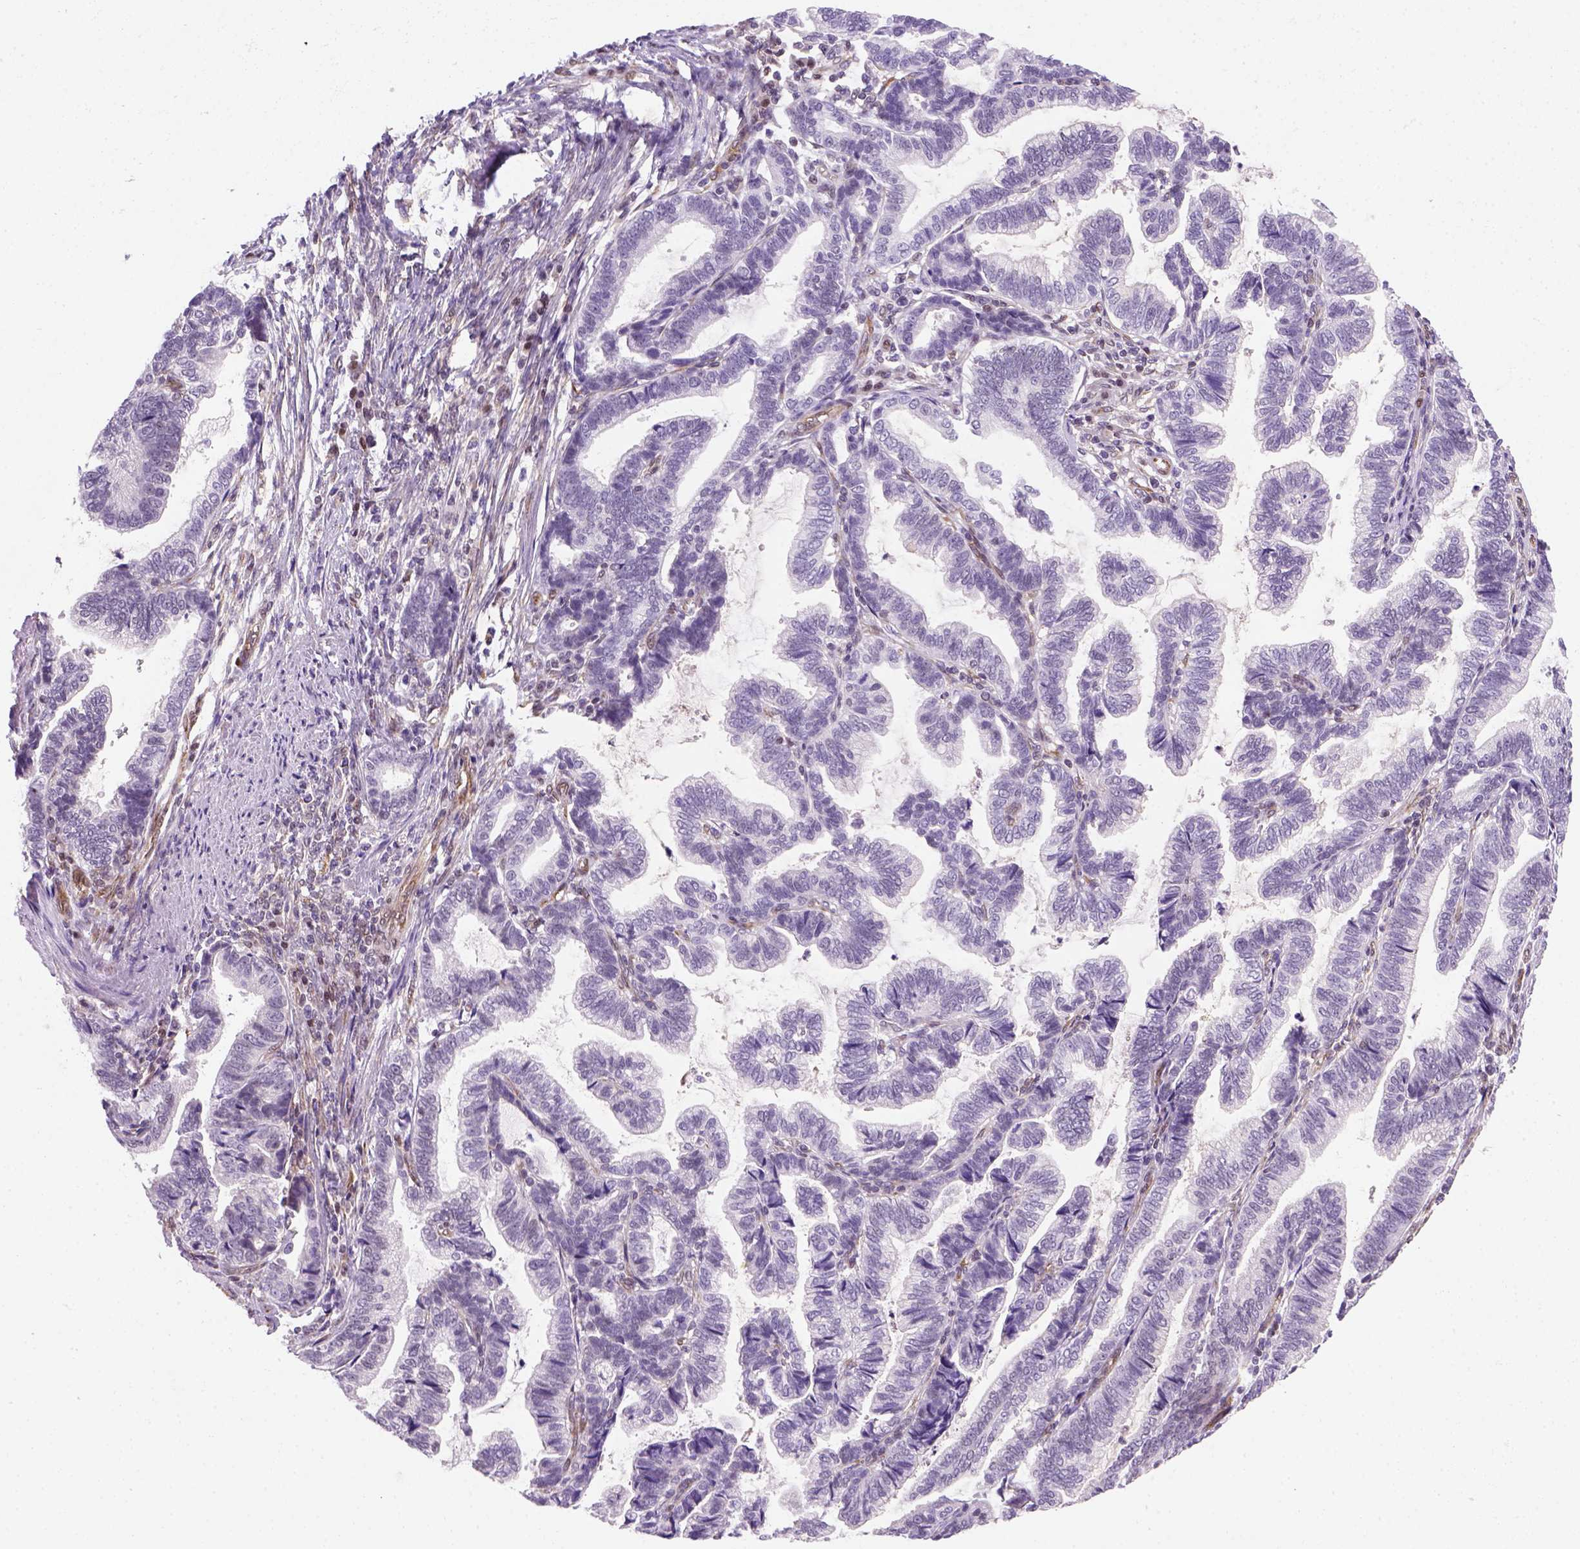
{"staining": {"intensity": "negative", "quantity": "none", "location": "none"}, "tissue": "stomach cancer", "cell_type": "Tumor cells", "image_type": "cancer", "snomed": [{"axis": "morphology", "description": "Adenocarcinoma, NOS"}, {"axis": "topography", "description": "Stomach"}], "caption": "Tumor cells show no significant expression in adenocarcinoma (stomach).", "gene": "MGMT", "patient": {"sex": "male", "age": 83}}